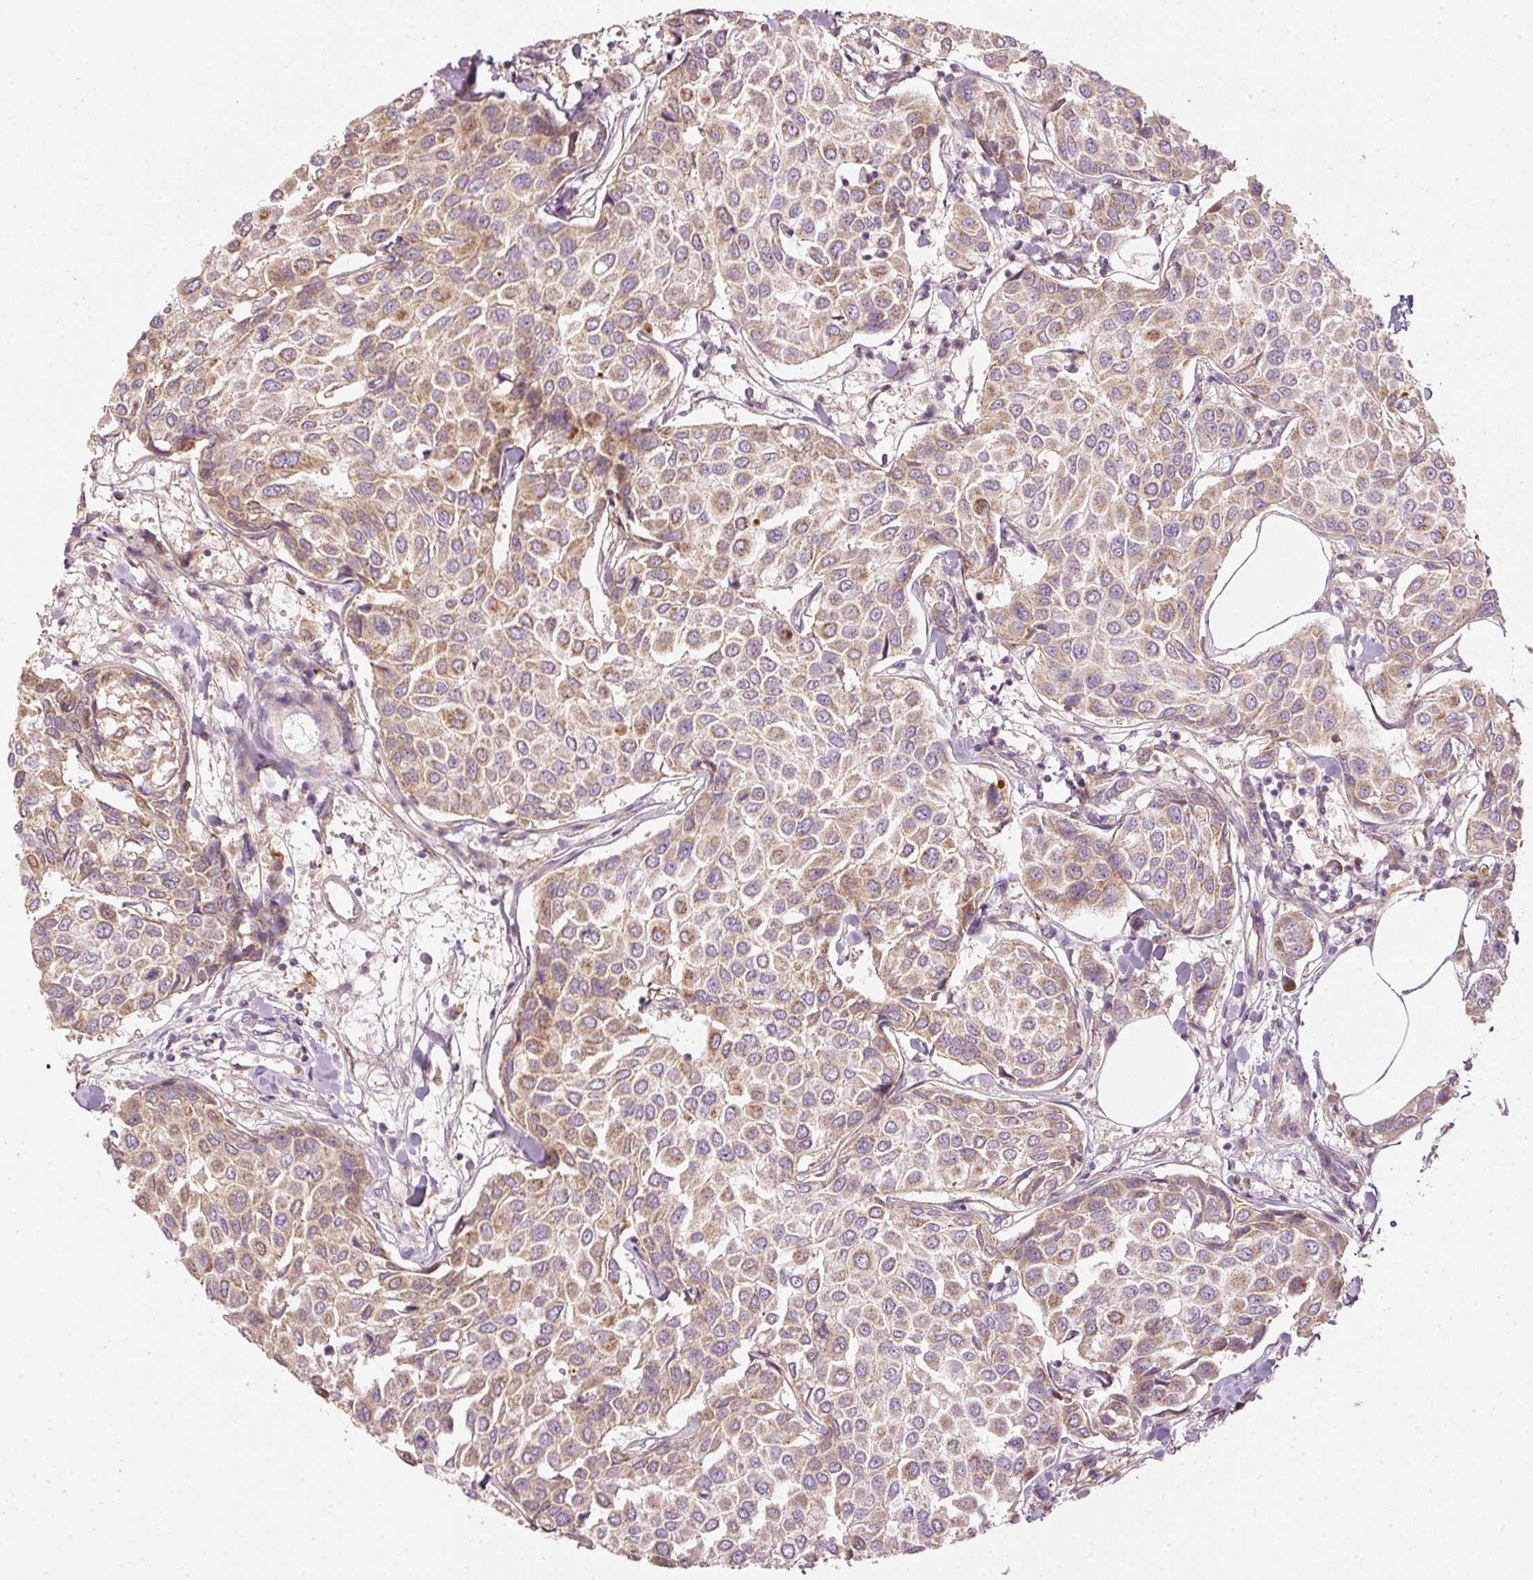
{"staining": {"intensity": "moderate", "quantity": ">75%", "location": "cytoplasmic/membranous"}, "tissue": "breast cancer", "cell_type": "Tumor cells", "image_type": "cancer", "snomed": [{"axis": "morphology", "description": "Duct carcinoma"}, {"axis": "topography", "description": "Breast"}], "caption": "A medium amount of moderate cytoplasmic/membranous expression is identified in approximately >75% of tumor cells in breast cancer tissue.", "gene": "SERPING1", "patient": {"sex": "female", "age": 55}}